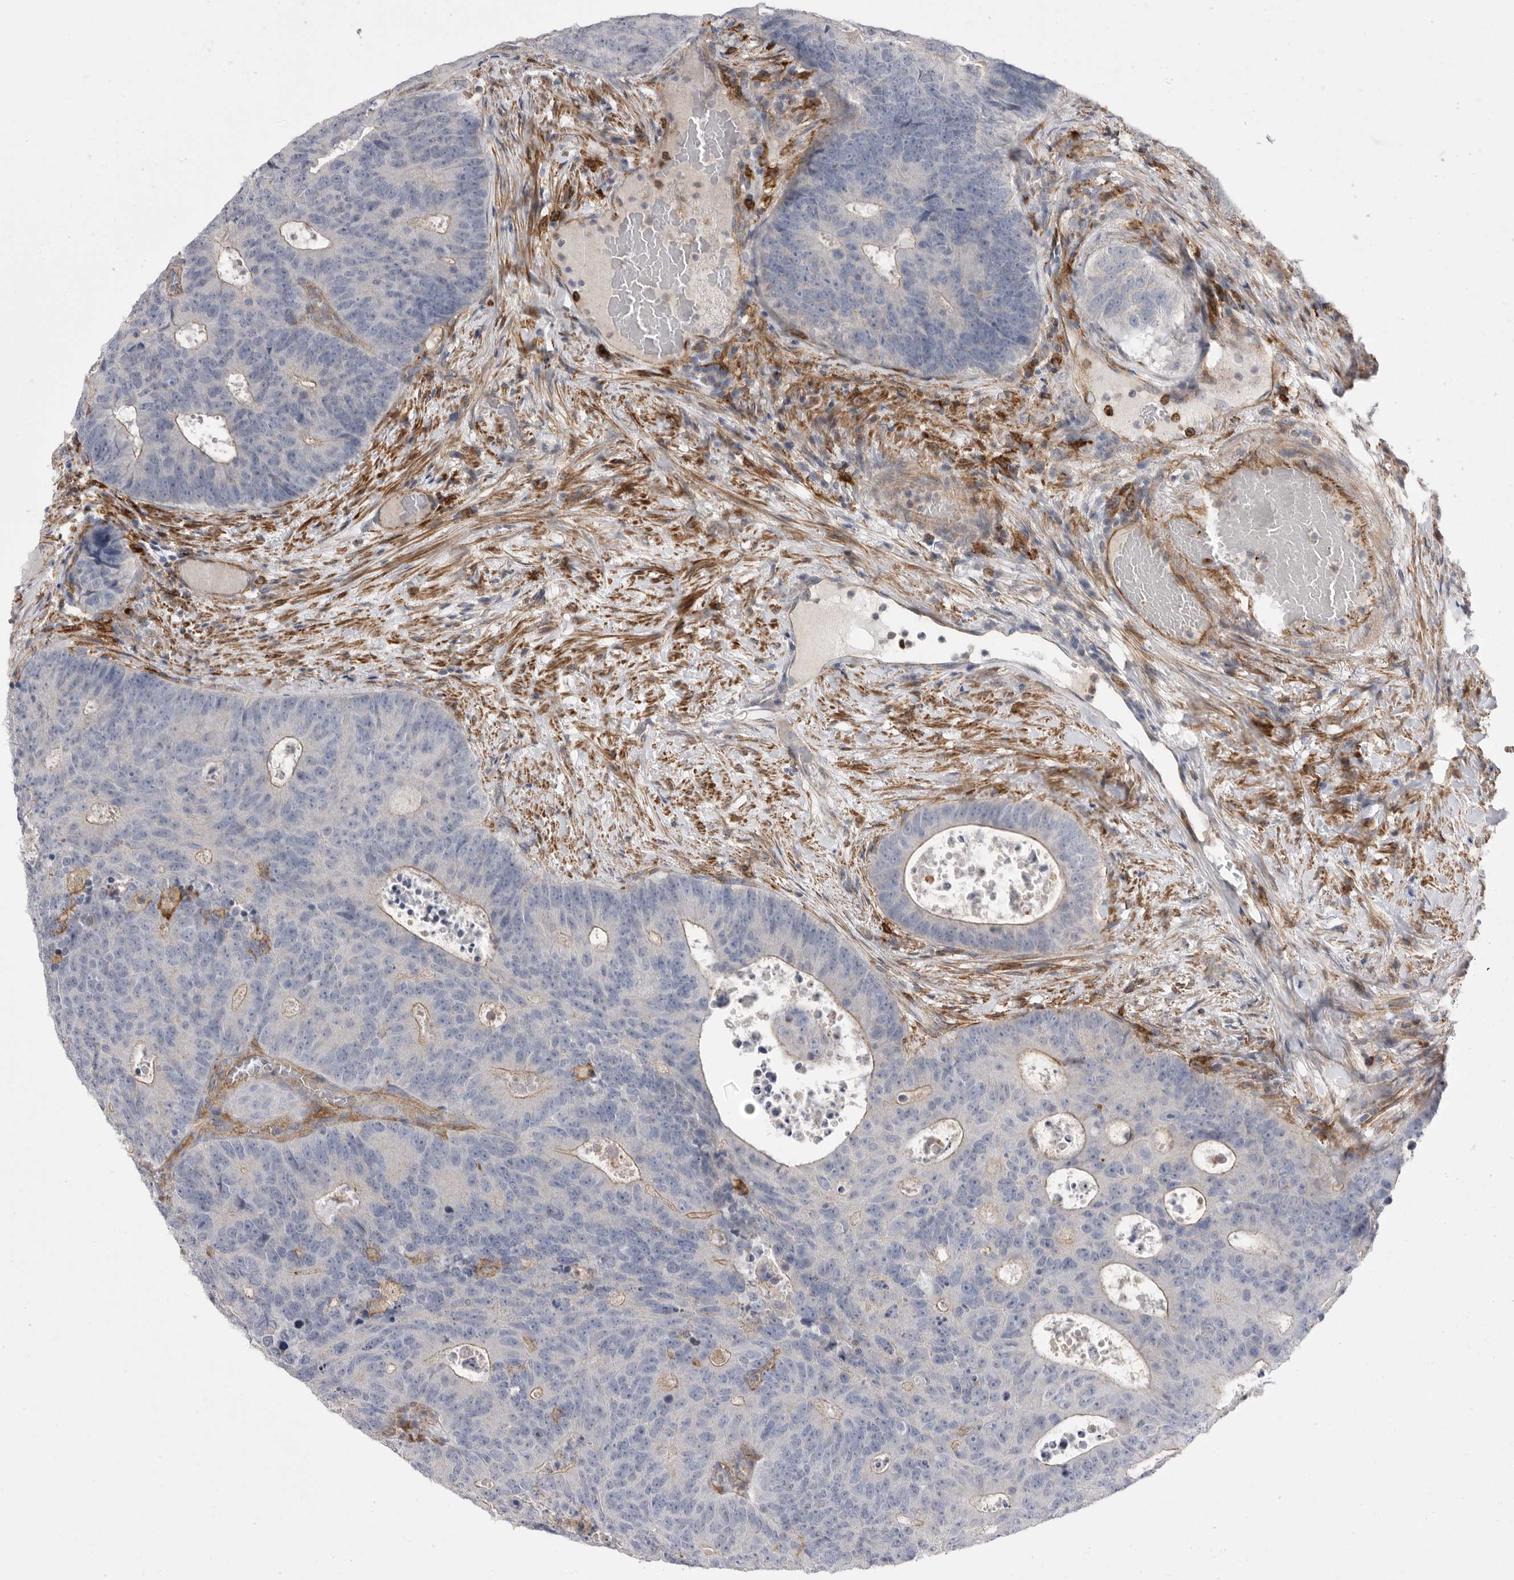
{"staining": {"intensity": "negative", "quantity": "none", "location": "none"}, "tissue": "colorectal cancer", "cell_type": "Tumor cells", "image_type": "cancer", "snomed": [{"axis": "morphology", "description": "Adenocarcinoma, NOS"}, {"axis": "topography", "description": "Colon"}], "caption": "DAB (3,3'-diaminobenzidine) immunohistochemical staining of colorectal cancer reveals no significant expression in tumor cells.", "gene": "SIGLEC10", "patient": {"sex": "male", "age": 87}}